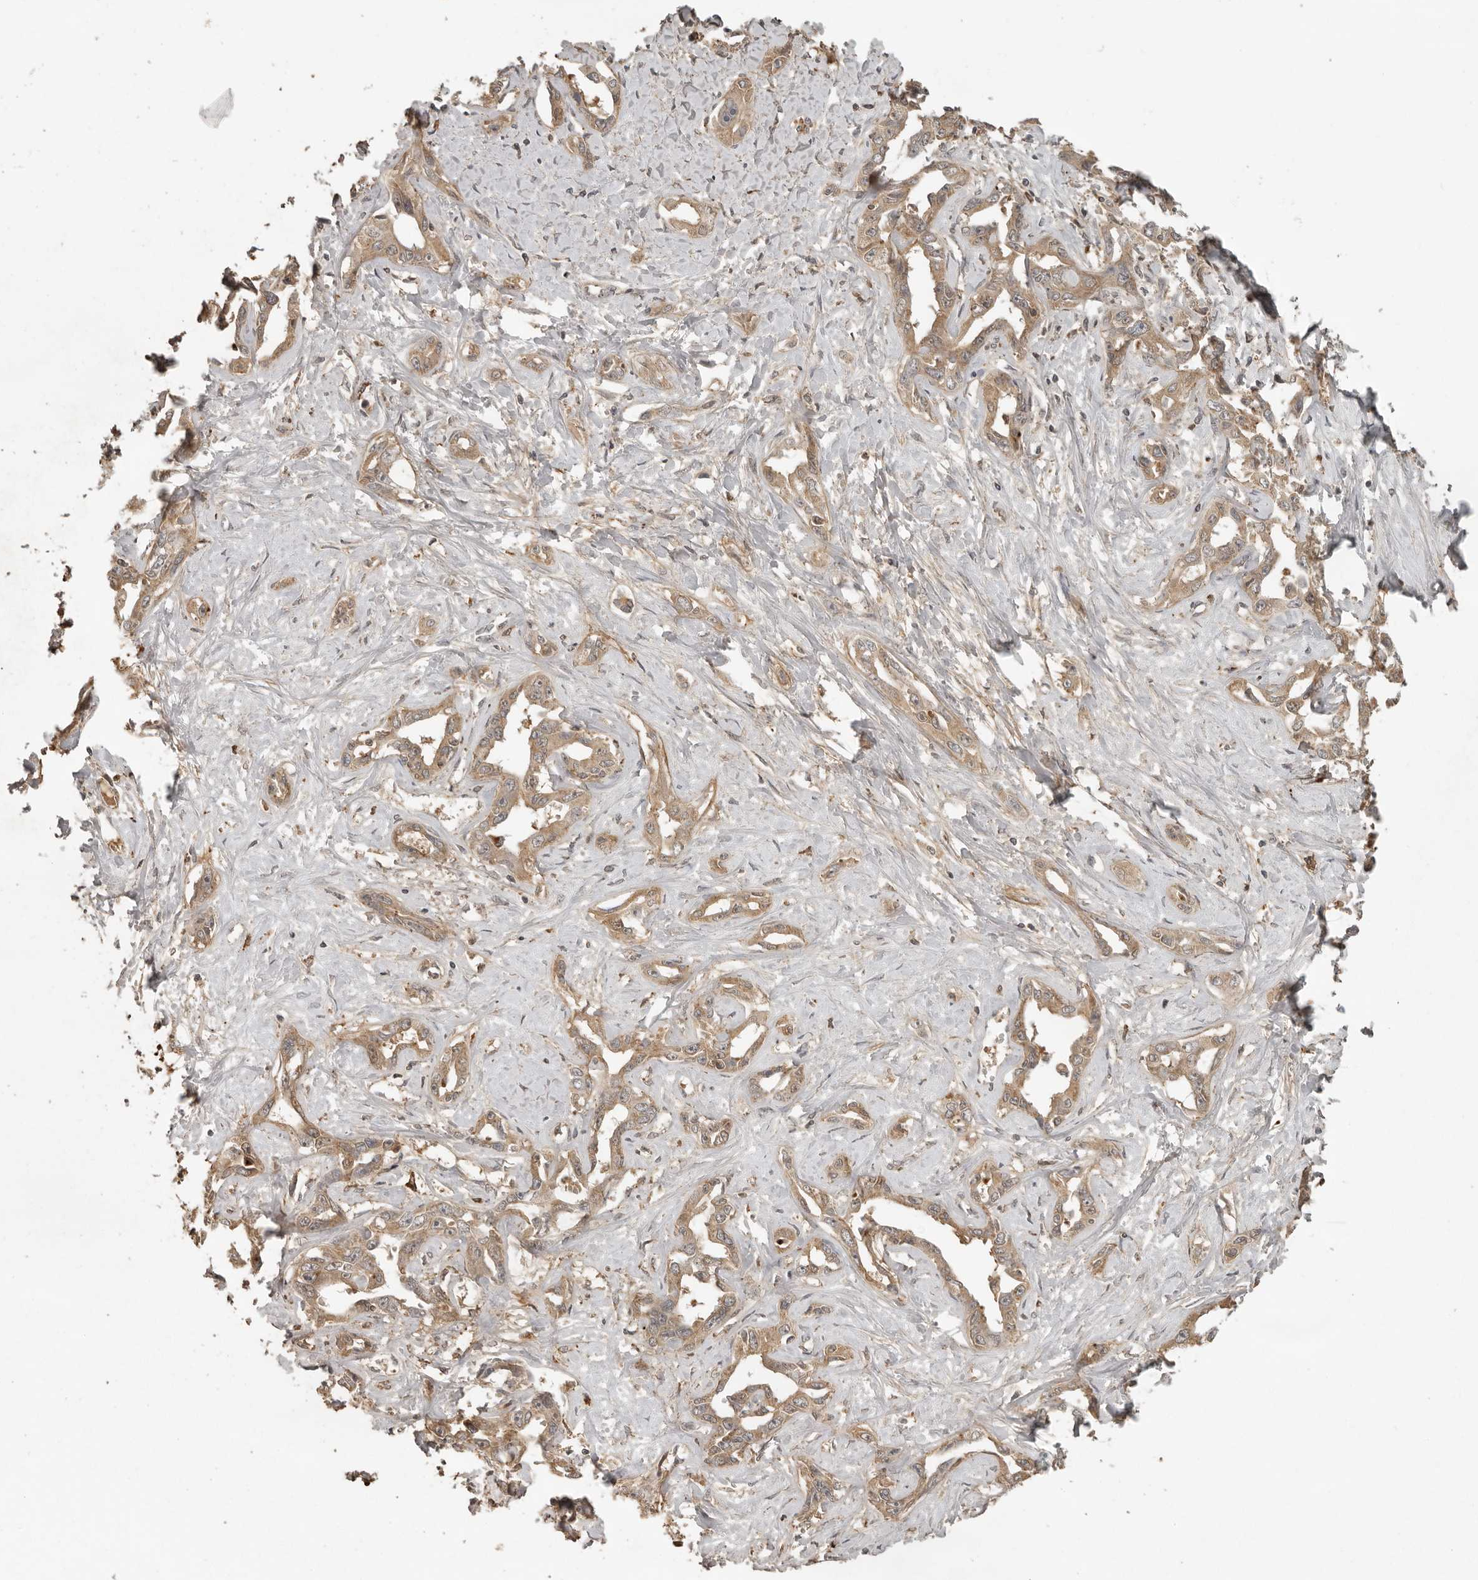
{"staining": {"intensity": "moderate", "quantity": ">75%", "location": "cytoplasmic/membranous"}, "tissue": "liver cancer", "cell_type": "Tumor cells", "image_type": "cancer", "snomed": [{"axis": "morphology", "description": "Cholangiocarcinoma"}, {"axis": "topography", "description": "Liver"}], "caption": "Immunohistochemistry (IHC) (DAB (3,3'-diaminobenzidine)) staining of liver cancer (cholangiocarcinoma) demonstrates moderate cytoplasmic/membranous protein staining in approximately >75% of tumor cells.", "gene": "CTF1", "patient": {"sex": "male", "age": 59}}